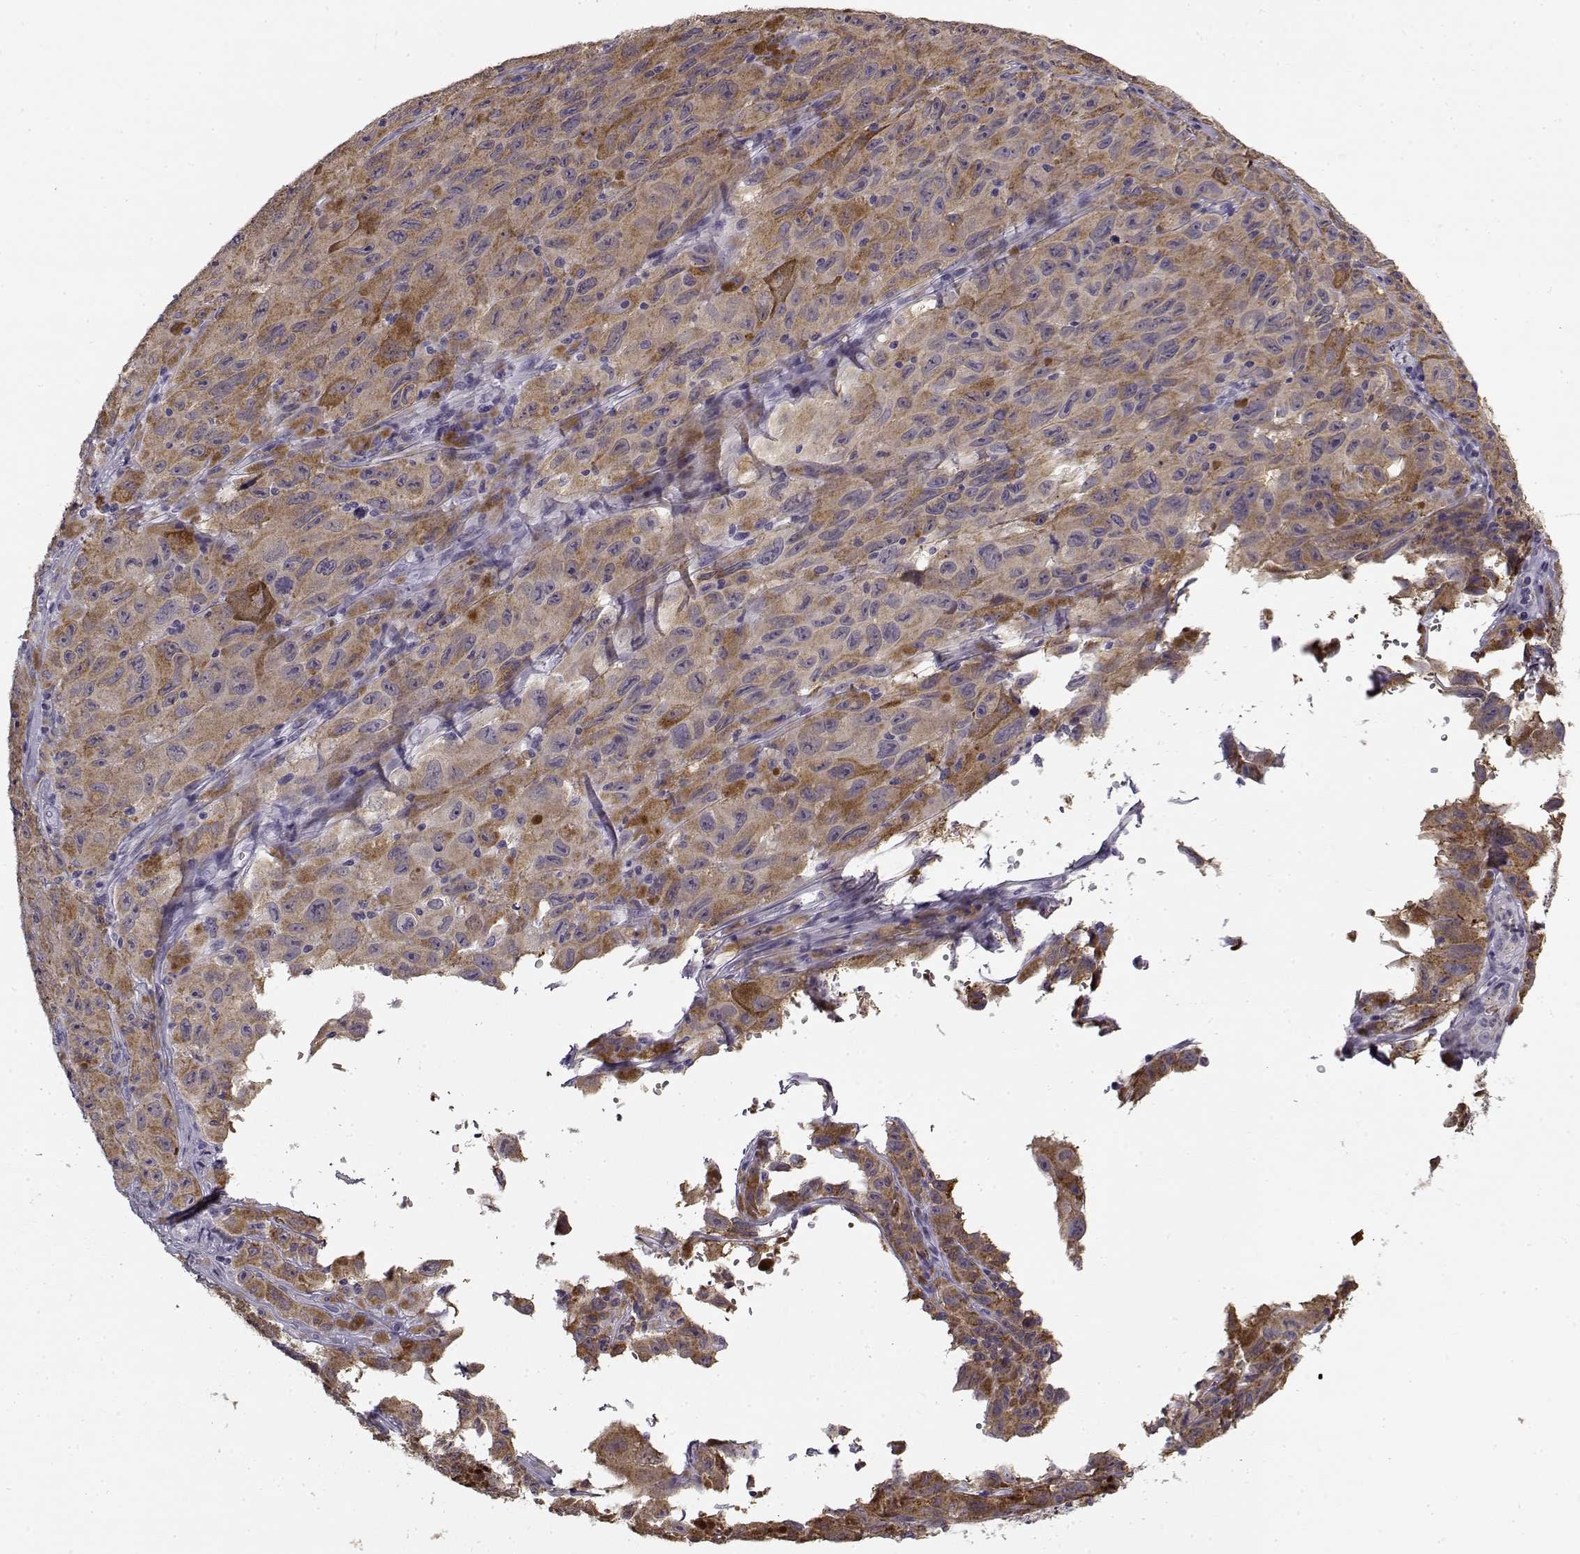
{"staining": {"intensity": "moderate", "quantity": "25%-75%", "location": "cytoplasmic/membranous"}, "tissue": "melanoma", "cell_type": "Tumor cells", "image_type": "cancer", "snomed": [{"axis": "morphology", "description": "Malignant melanoma, NOS"}, {"axis": "topography", "description": "Vulva, labia, clitoris and Bartholin´s gland, NO"}], "caption": "This image exhibits immunohistochemistry (IHC) staining of malignant melanoma, with medium moderate cytoplasmic/membranous expression in approximately 25%-75% of tumor cells.", "gene": "SNCA", "patient": {"sex": "female", "age": 75}}